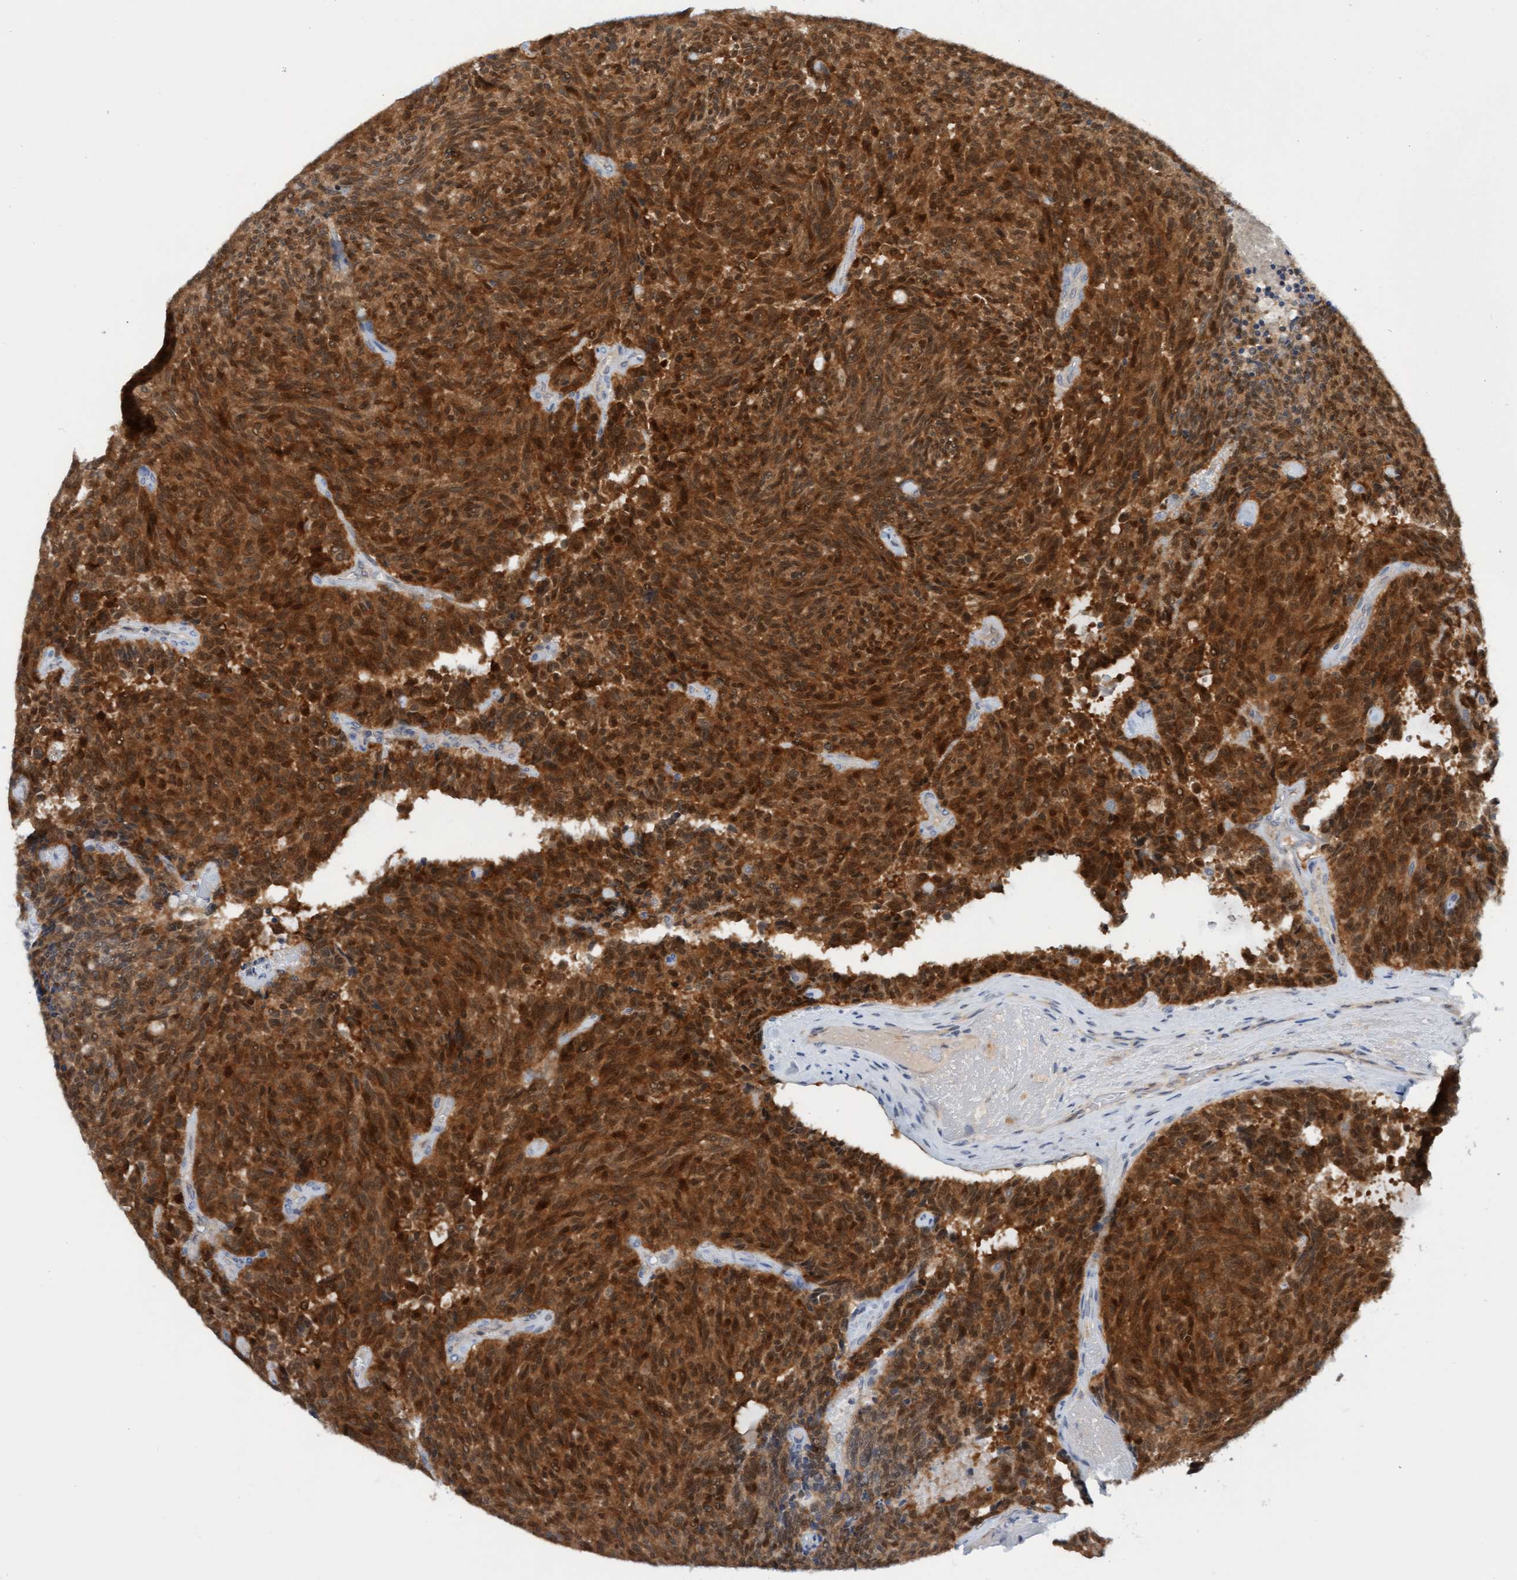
{"staining": {"intensity": "strong", "quantity": ">75%", "location": "cytoplasmic/membranous"}, "tissue": "carcinoid", "cell_type": "Tumor cells", "image_type": "cancer", "snomed": [{"axis": "morphology", "description": "Carcinoid, malignant, NOS"}, {"axis": "topography", "description": "Pancreas"}], "caption": "Immunohistochemistry (IHC) (DAB) staining of human malignant carcinoid reveals strong cytoplasmic/membranous protein expression in approximately >75% of tumor cells. The staining was performed using DAB (3,3'-diaminobenzidine) to visualize the protein expression in brown, while the nuclei were stained in blue with hematoxylin (Magnification: 20x).", "gene": "AMZ2", "patient": {"sex": "female", "age": 54}}